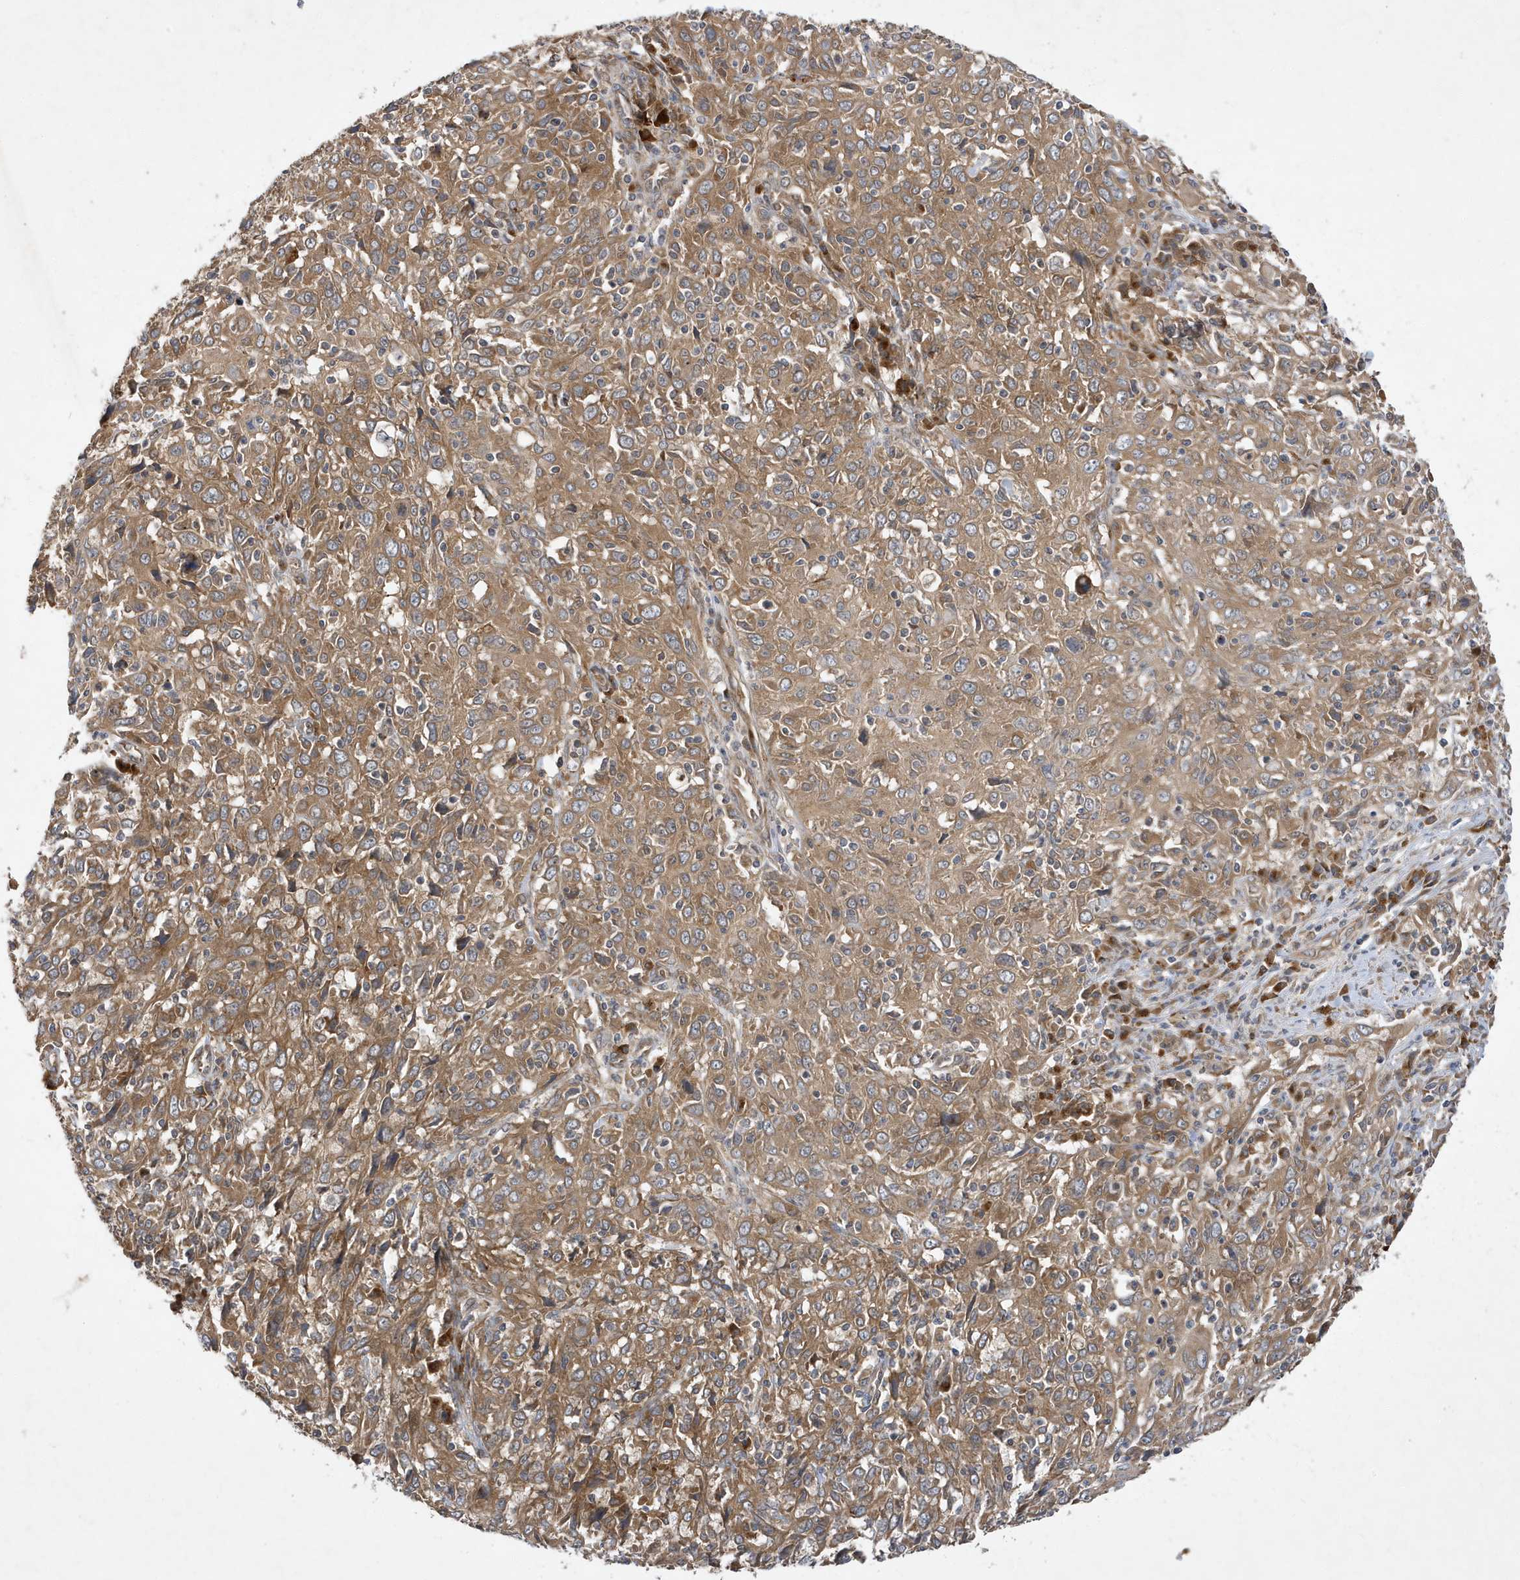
{"staining": {"intensity": "moderate", "quantity": ">75%", "location": "cytoplasmic/membranous"}, "tissue": "cervical cancer", "cell_type": "Tumor cells", "image_type": "cancer", "snomed": [{"axis": "morphology", "description": "Squamous cell carcinoma, NOS"}, {"axis": "topography", "description": "Cervix"}], "caption": "Immunohistochemical staining of human cervical cancer (squamous cell carcinoma) displays moderate cytoplasmic/membranous protein positivity in about >75% of tumor cells.", "gene": "LAPTM4A", "patient": {"sex": "female", "age": 46}}